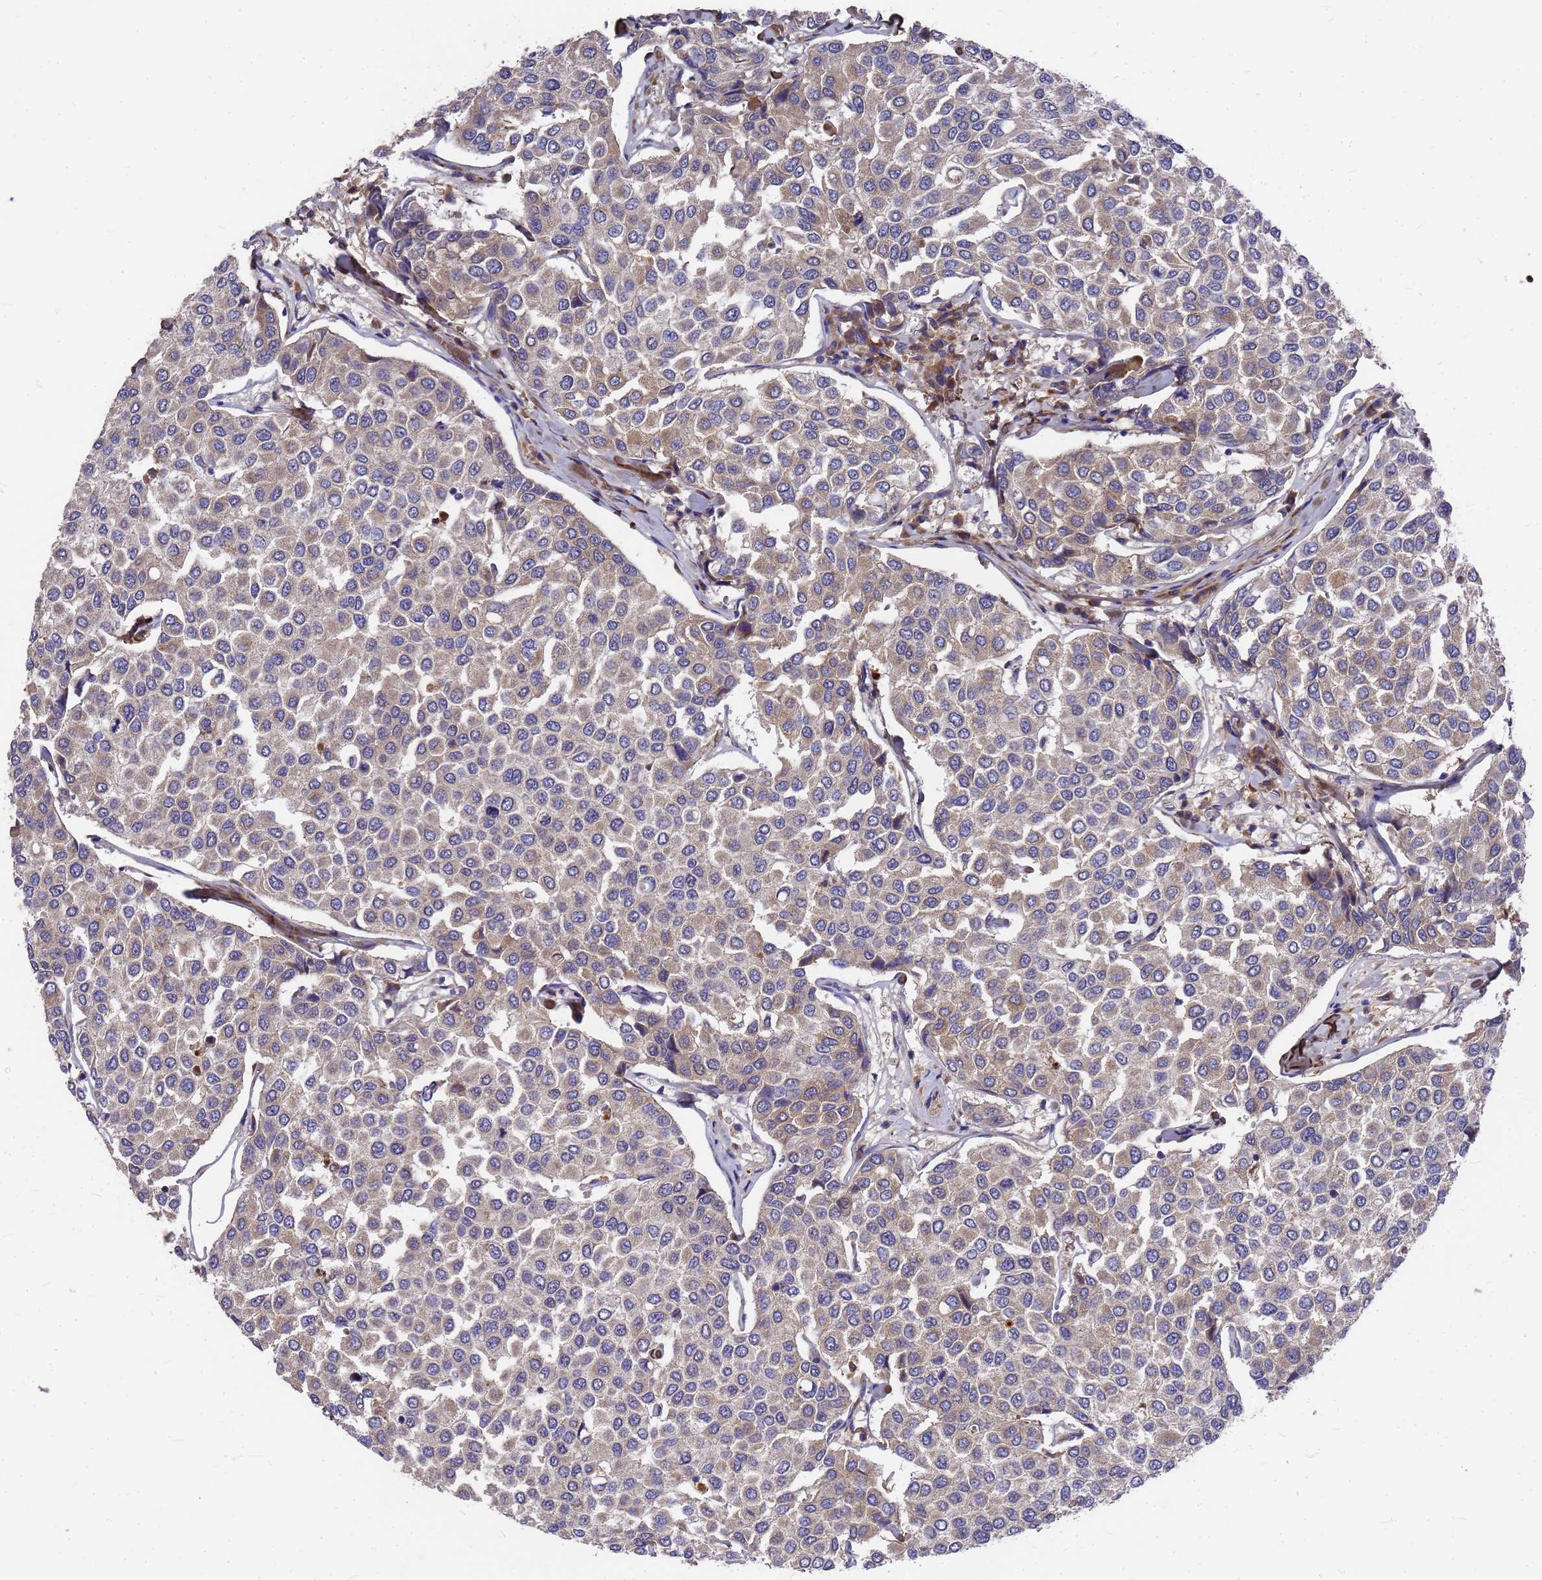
{"staining": {"intensity": "weak", "quantity": ">75%", "location": "cytoplasmic/membranous"}, "tissue": "breast cancer", "cell_type": "Tumor cells", "image_type": "cancer", "snomed": [{"axis": "morphology", "description": "Duct carcinoma"}, {"axis": "topography", "description": "Breast"}], "caption": "High-magnification brightfield microscopy of breast cancer stained with DAB (3,3'-diaminobenzidine) (brown) and counterstained with hematoxylin (blue). tumor cells exhibit weak cytoplasmic/membranous positivity is identified in about>75% of cells.", "gene": "ZNF717", "patient": {"sex": "female", "age": 55}}